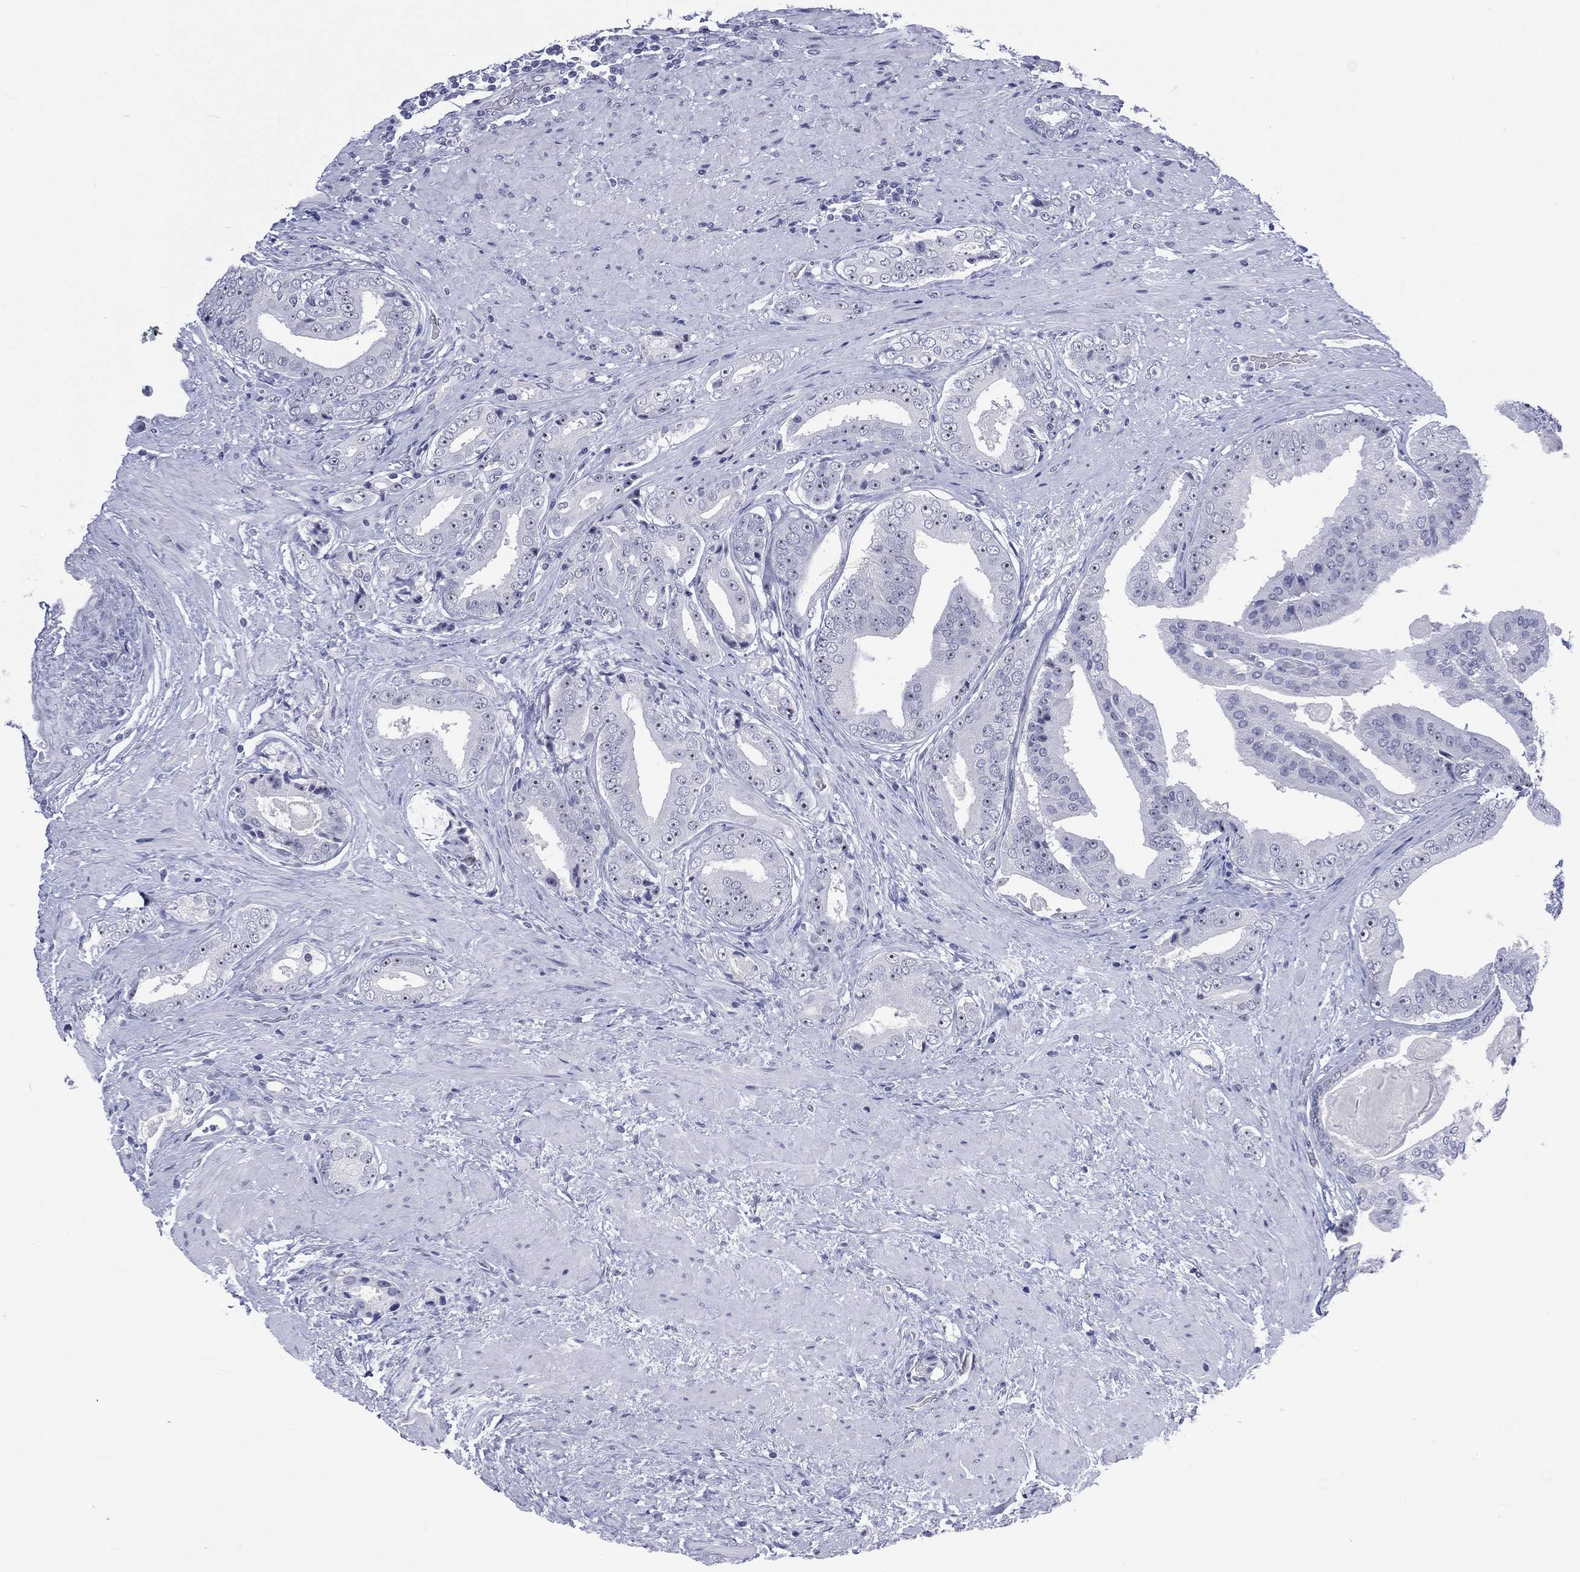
{"staining": {"intensity": "negative", "quantity": "none", "location": "none"}, "tissue": "prostate cancer", "cell_type": "Tumor cells", "image_type": "cancer", "snomed": [{"axis": "morphology", "description": "Adenocarcinoma, Low grade"}, {"axis": "topography", "description": "Prostate and seminal vesicle, NOS"}], "caption": "Immunohistochemistry (IHC) of low-grade adenocarcinoma (prostate) exhibits no staining in tumor cells. (Stains: DAB (3,3'-diaminobenzidine) IHC with hematoxylin counter stain, Microscopy: brightfield microscopy at high magnification).", "gene": "SSX1", "patient": {"sex": "male", "age": 61}}